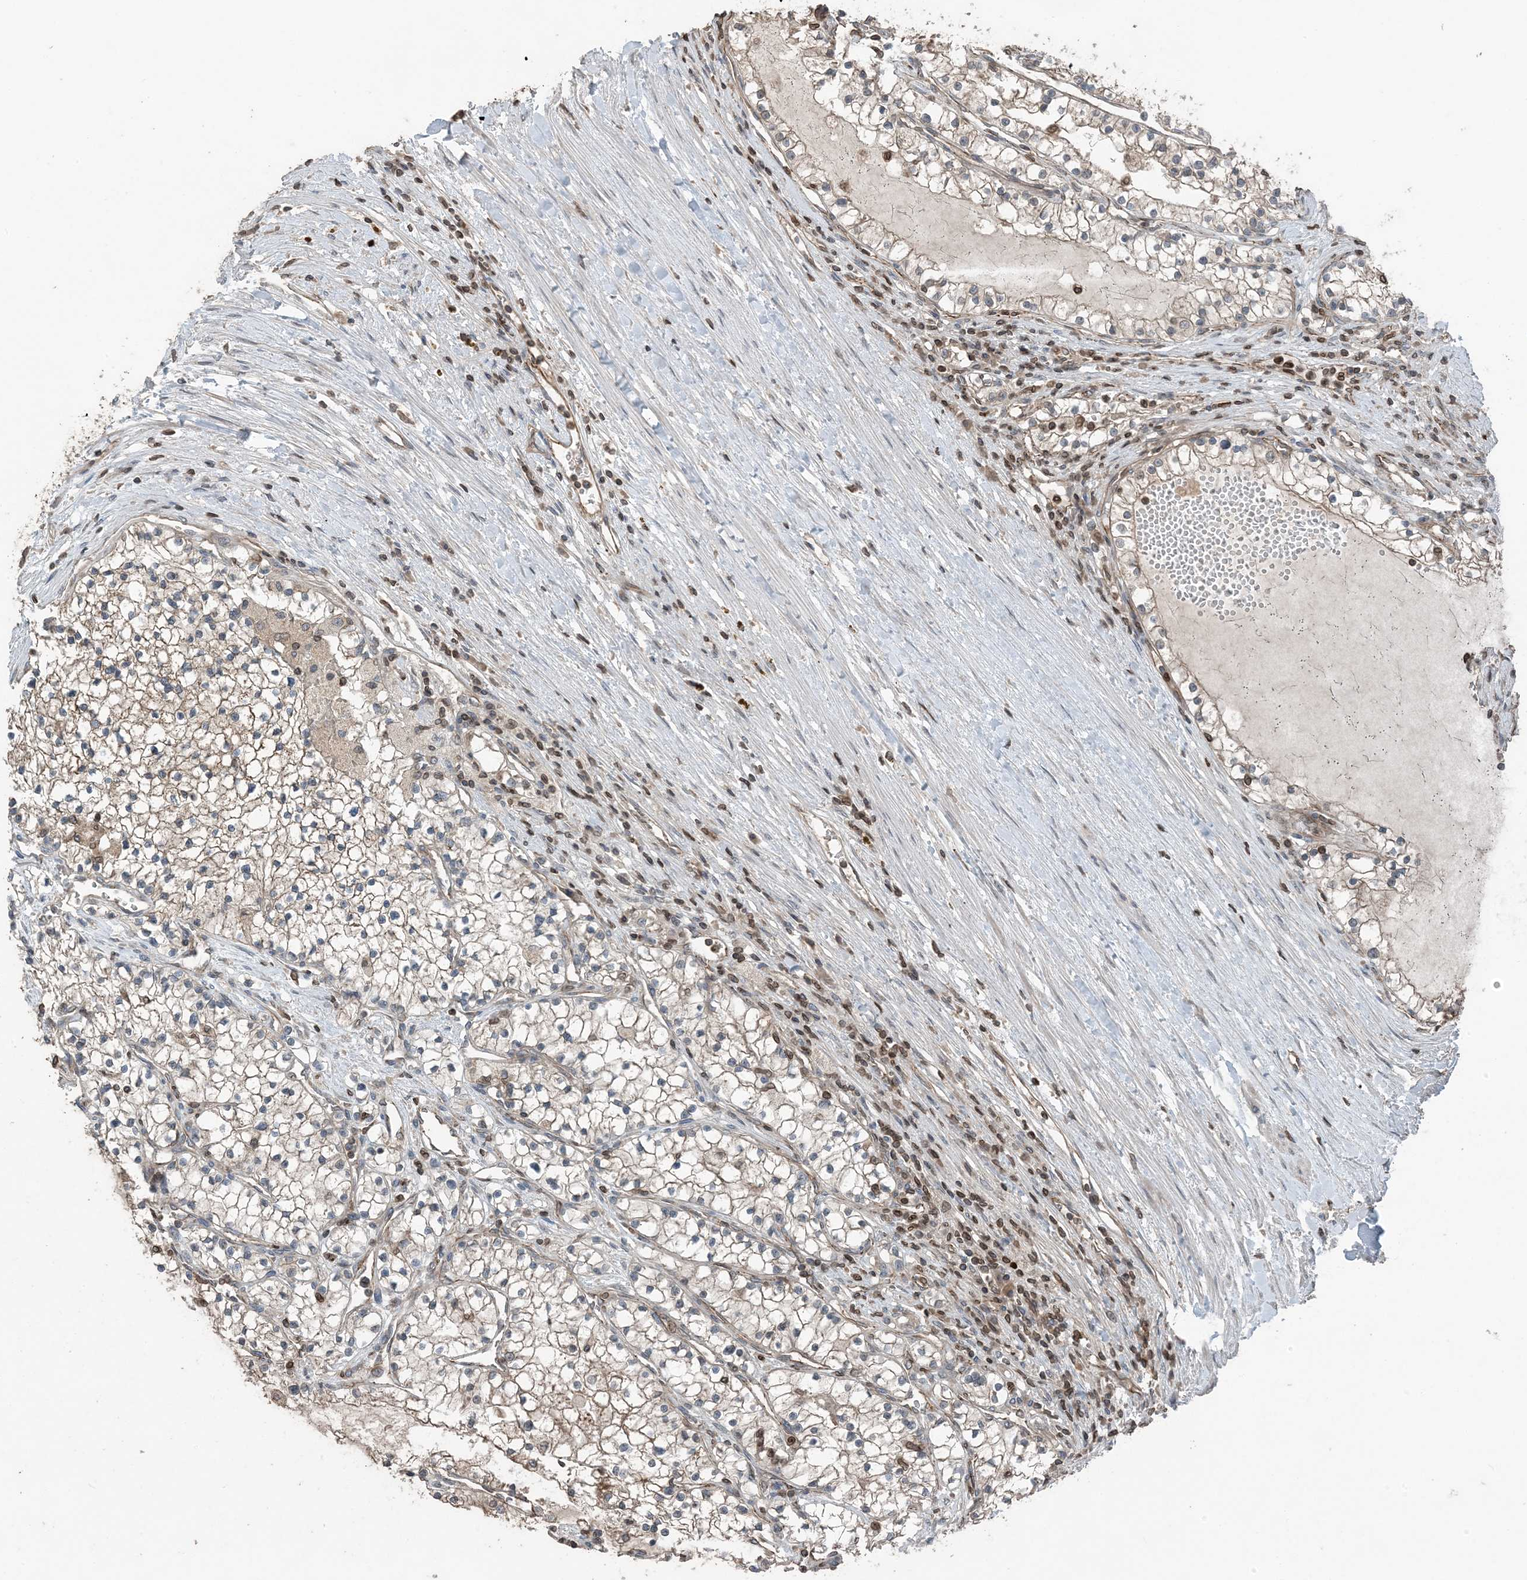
{"staining": {"intensity": "moderate", "quantity": "25%-75%", "location": "cytoplasmic/membranous"}, "tissue": "renal cancer", "cell_type": "Tumor cells", "image_type": "cancer", "snomed": [{"axis": "morphology", "description": "Normal tissue, NOS"}, {"axis": "morphology", "description": "Adenocarcinoma, NOS"}, {"axis": "topography", "description": "Kidney"}], "caption": "Renal cancer (adenocarcinoma) stained with a protein marker reveals moderate staining in tumor cells.", "gene": "ZFAND2B", "patient": {"sex": "male", "age": 68}}